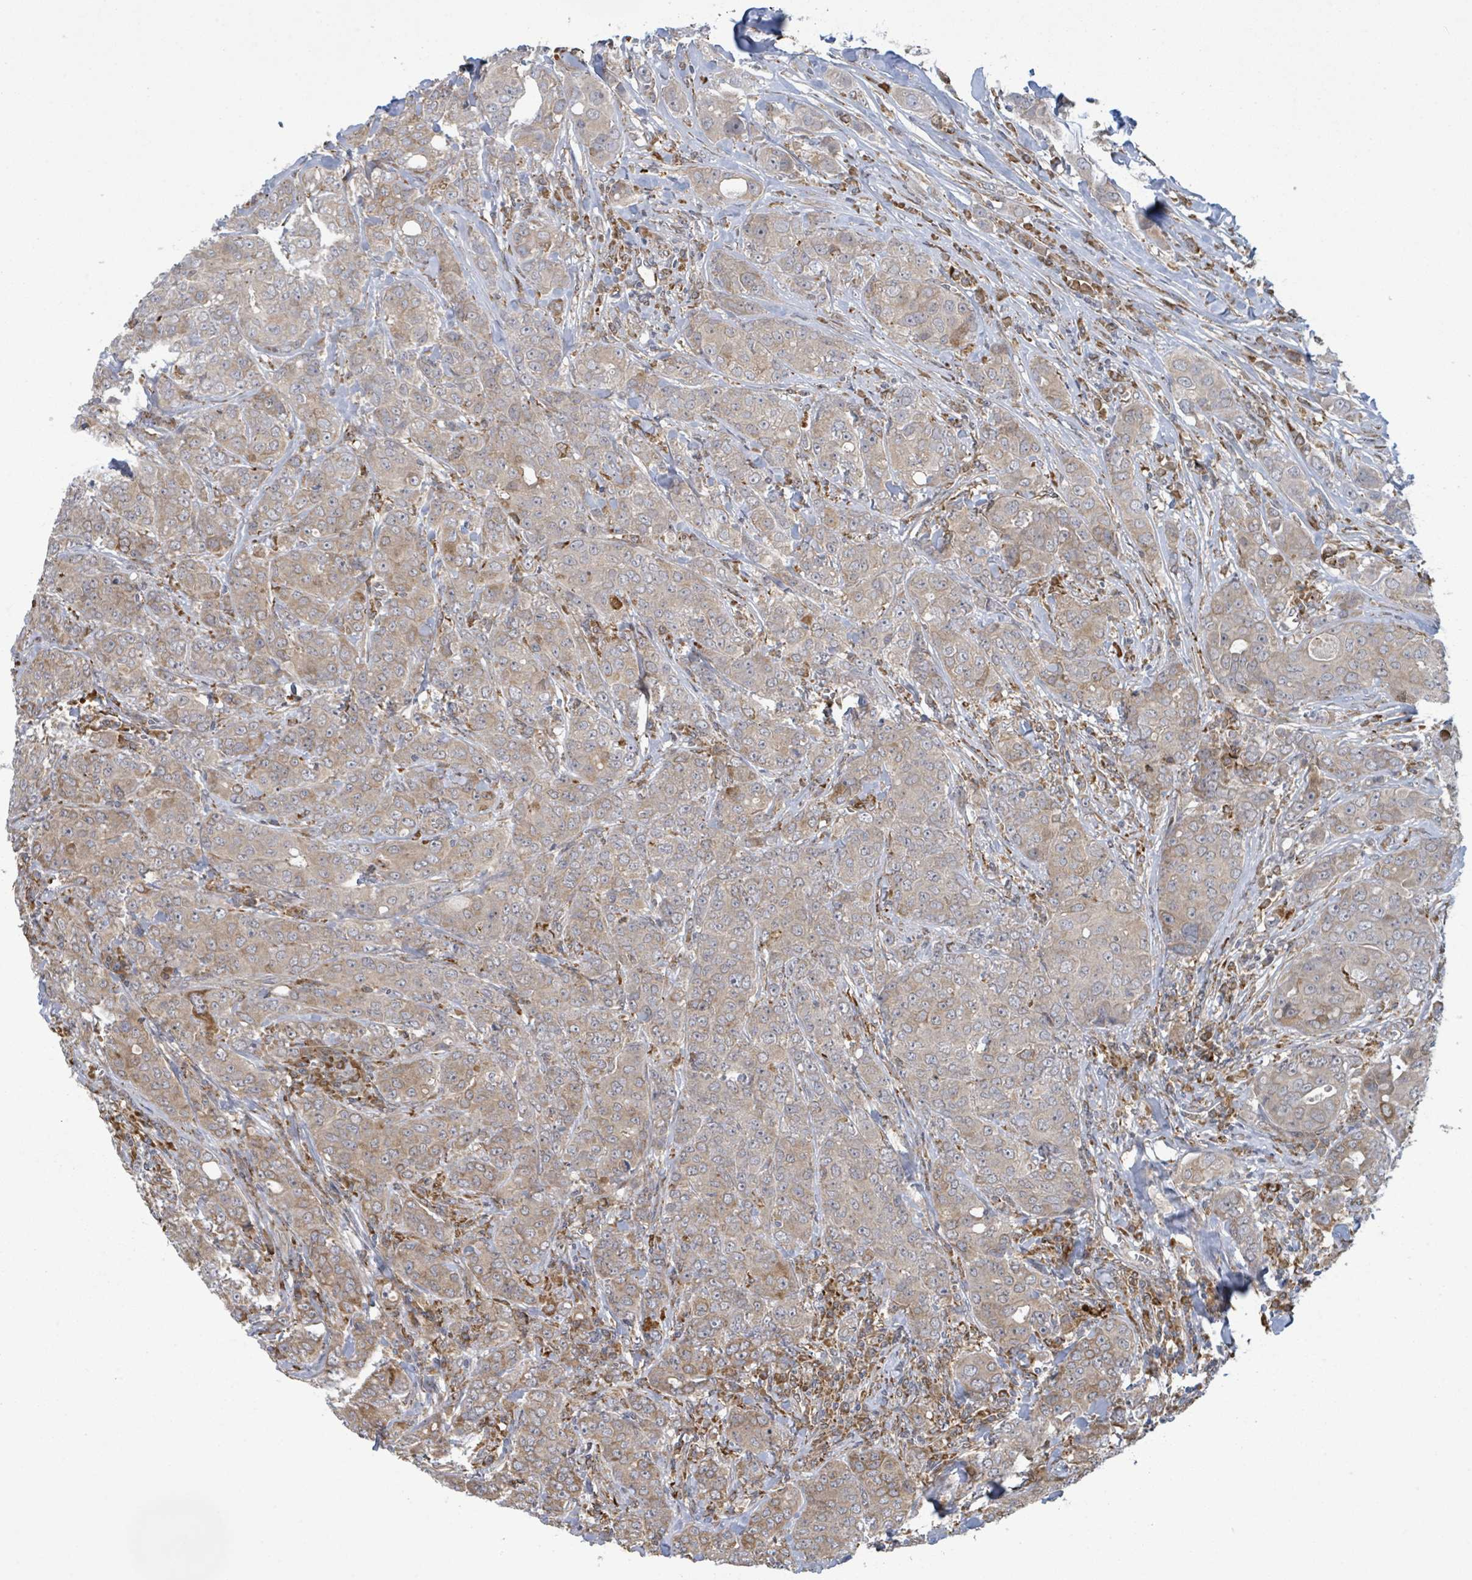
{"staining": {"intensity": "weak", "quantity": "25%-75%", "location": "cytoplasmic/membranous"}, "tissue": "breast cancer", "cell_type": "Tumor cells", "image_type": "cancer", "snomed": [{"axis": "morphology", "description": "Duct carcinoma"}, {"axis": "topography", "description": "Breast"}], "caption": "Weak cytoplasmic/membranous positivity for a protein is appreciated in approximately 25%-75% of tumor cells of breast cancer using immunohistochemistry.", "gene": "SHROOM2", "patient": {"sex": "female", "age": 43}}